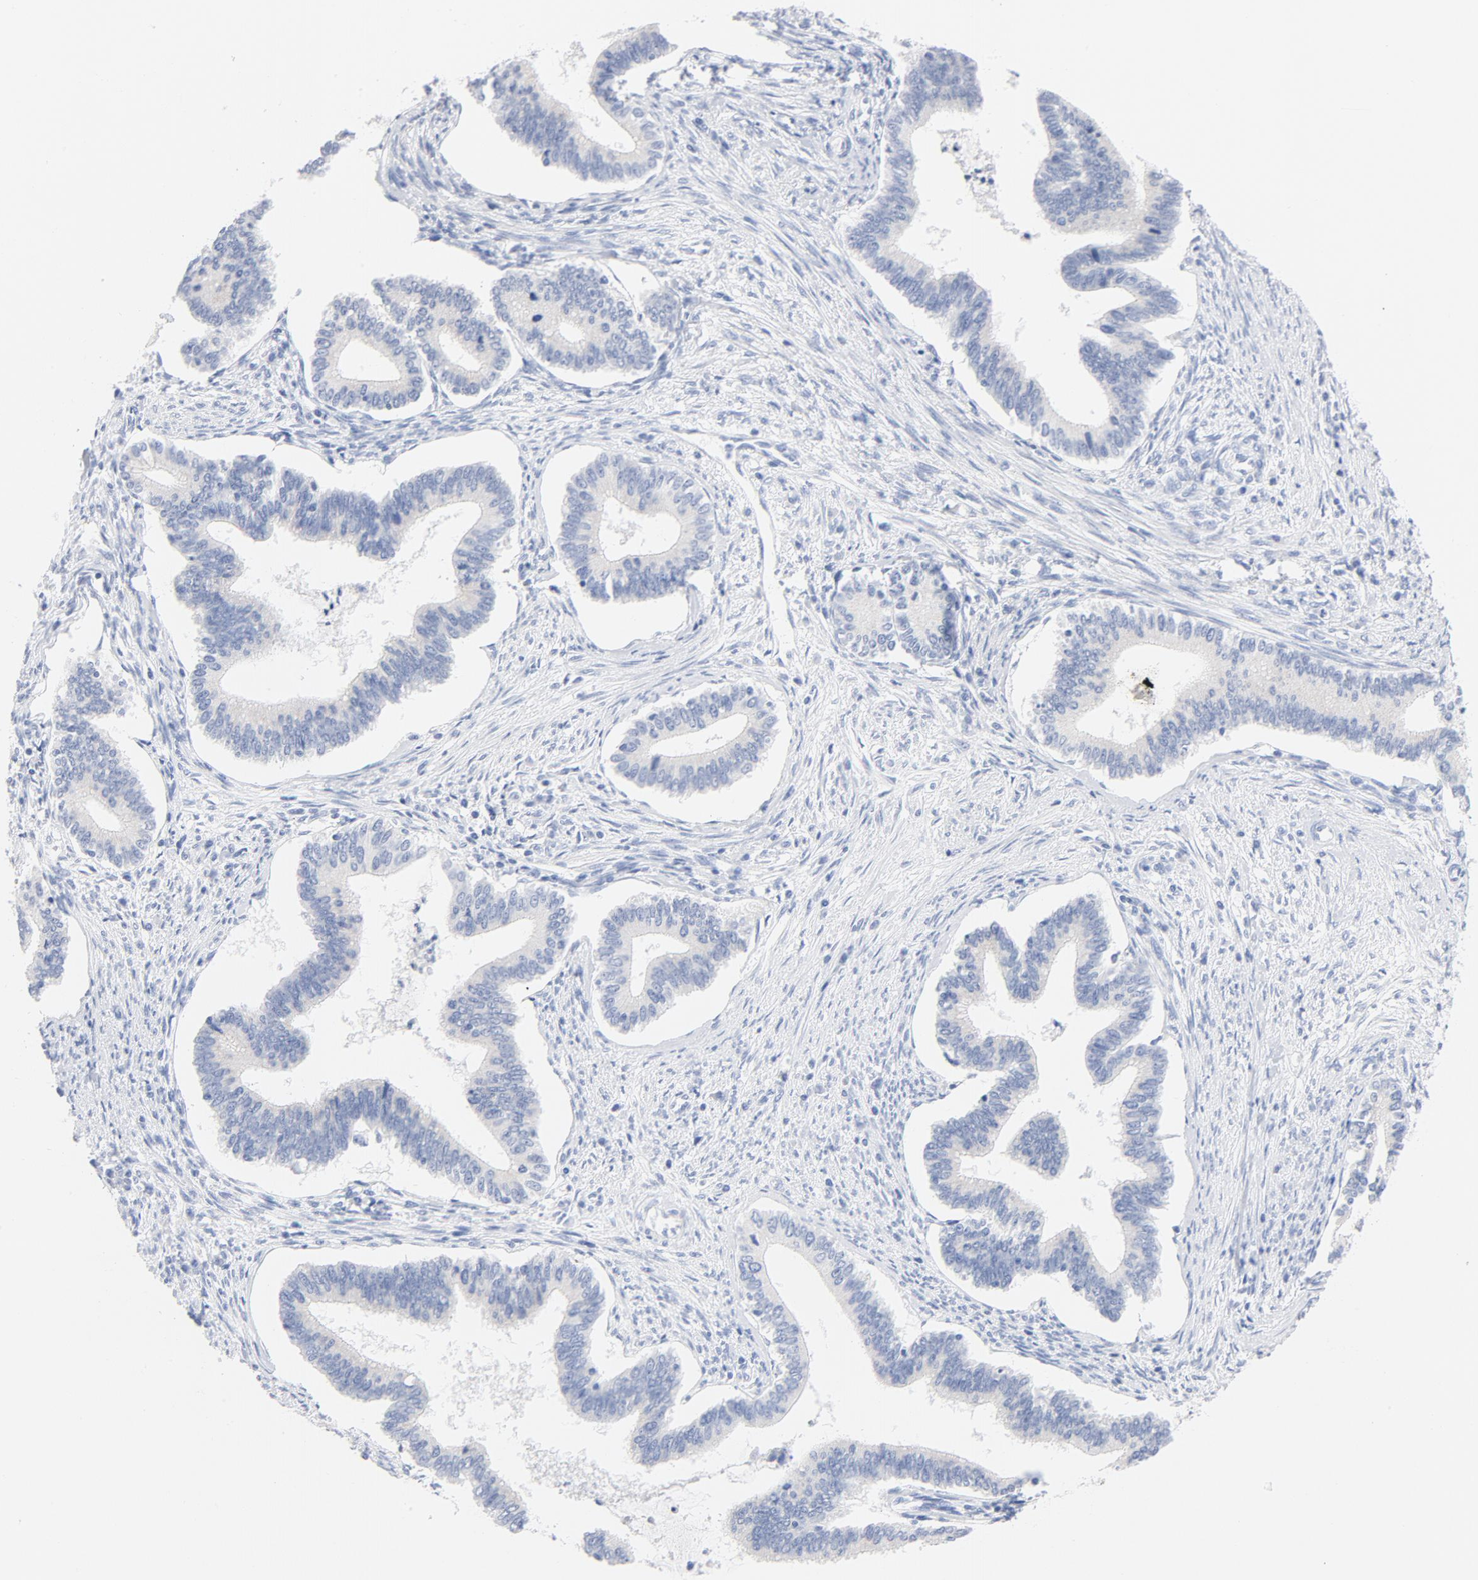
{"staining": {"intensity": "negative", "quantity": "none", "location": "none"}, "tissue": "cervical cancer", "cell_type": "Tumor cells", "image_type": "cancer", "snomed": [{"axis": "morphology", "description": "Adenocarcinoma, NOS"}, {"axis": "topography", "description": "Cervix"}], "caption": "Immunohistochemistry (IHC) photomicrograph of cervical cancer (adenocarcinoma) stained for a protein (brown), which exhibits no staining in tumor cells. (DAB (3,3'-diaminobenzidine) IHC, high magnification).", "gene": "FGFR3", "patient": {"sex": "female", "age": 36}}